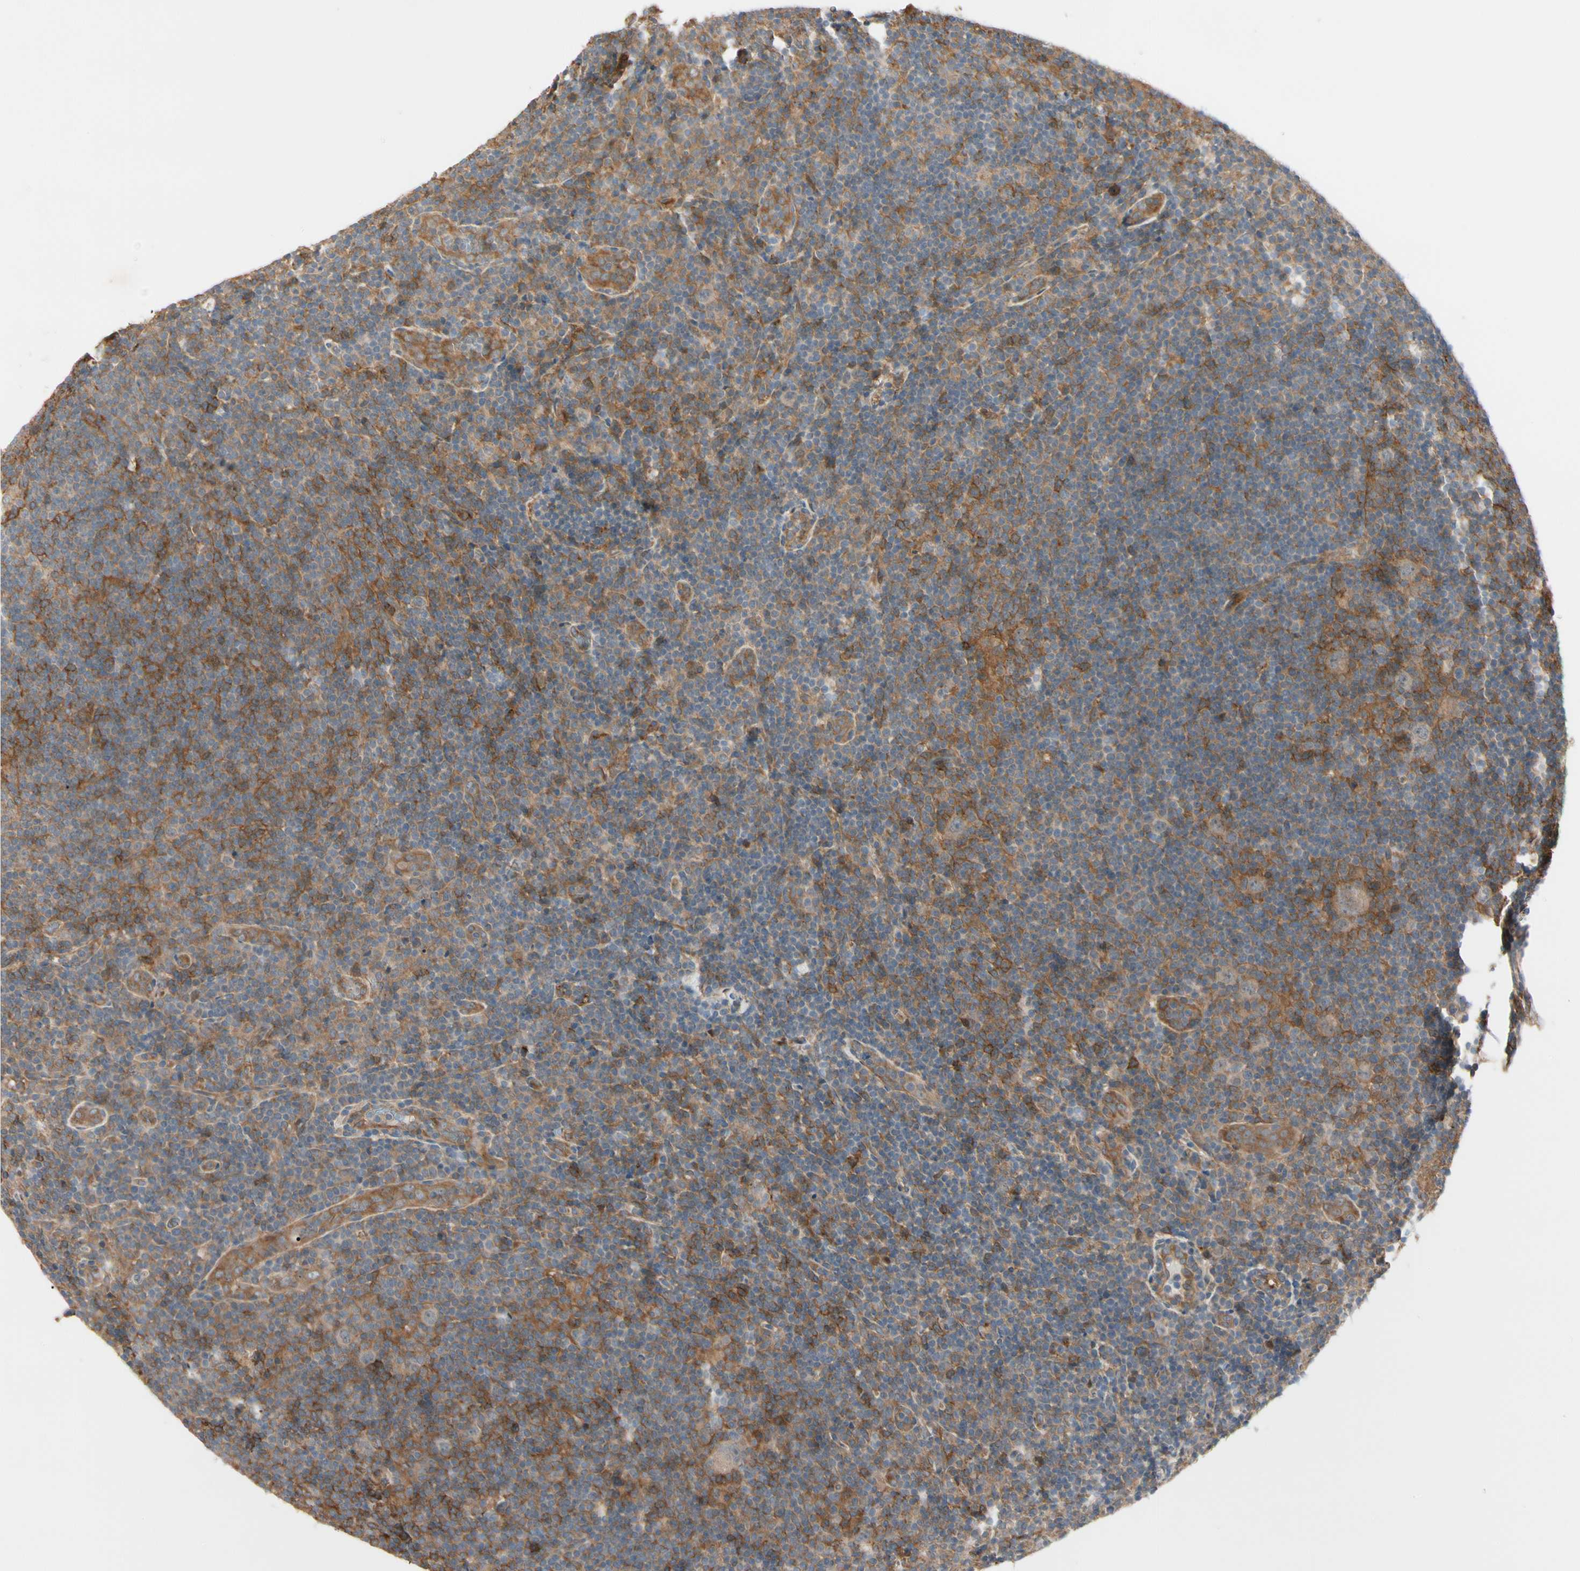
{"staining": {"intensity": "moderate", "quantity": ">75%", "location": "cytoplasmic/membranous"}, "tissue": "lymphoma", "cell_type": "Tumor cells", "image_type": "cancer", "snomed": [{"axis": "morphology", "description": "Hodgkin's disease, NOS"}, {"axis": "topography", "description": "Lymph node"}], "caption": "Approximately >75% of tumor cells in lymphoma reveal moderate cytoplasmic/membranous protein positivity as visualized by brown immunohistochemical staining.", "gene": "F2R", "patient": {"sex": "female", "age": 57}}